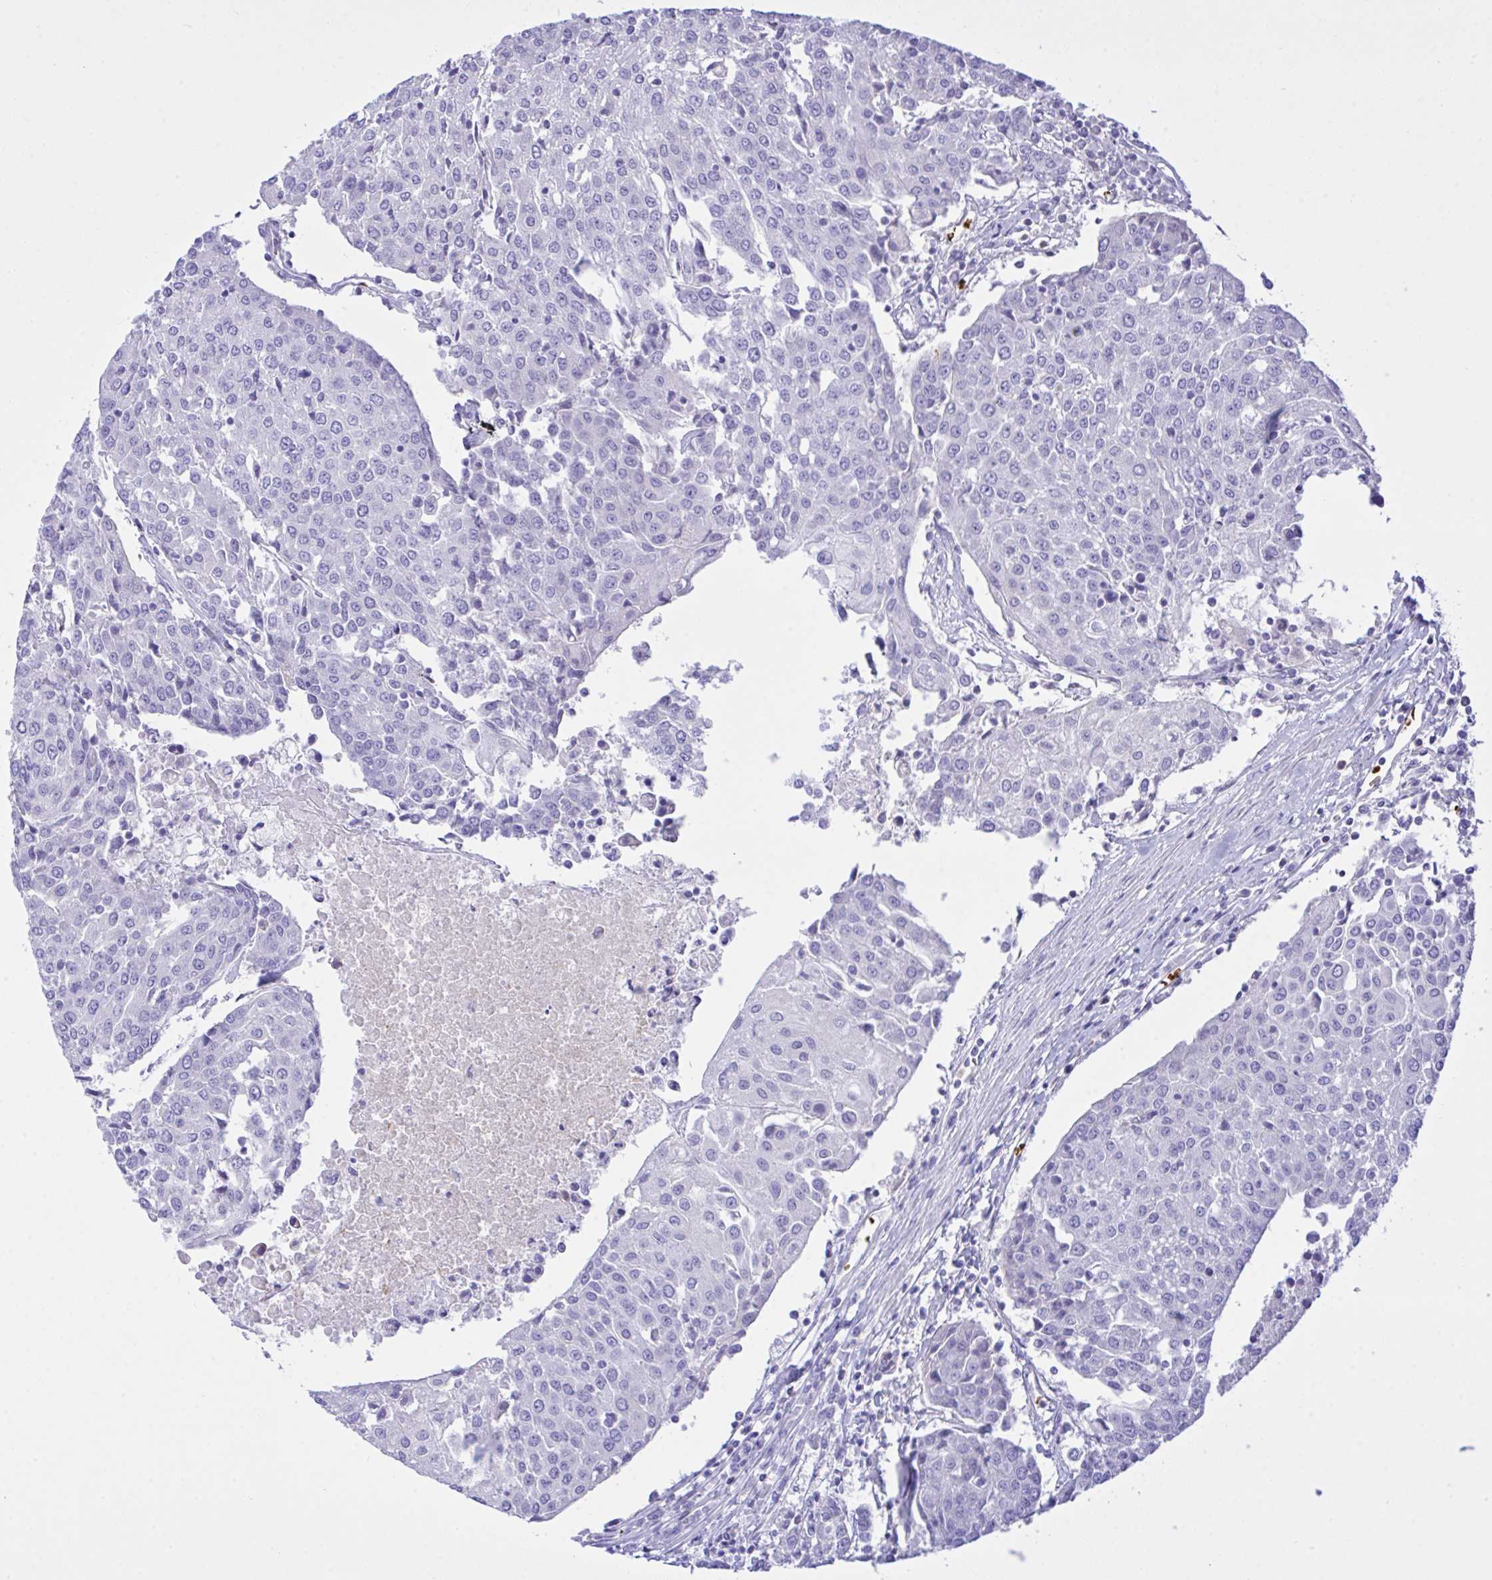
{"staining": {"intensity": "negative", "quantity": "none", "location": "none"}, "tissue": "urothelial cancer", "cell_type": "Tumor cells", "image_type": "cancer", "snomed": [{"axis": "morphology", "description": "Urothelial carcinoma, High grade"}, {"axis": "topography", "description": "Urinary bladder"}], "caption": "There is no significant expression in tumor cells of urothelial cancer. (Brightfield microscopy of DAB (3,3'-diaminobenzidine) immunohistochemistry (IHC) at high magnification).", "gene": "ZNF221", "patient": {"sex": "female", "age": 85}}